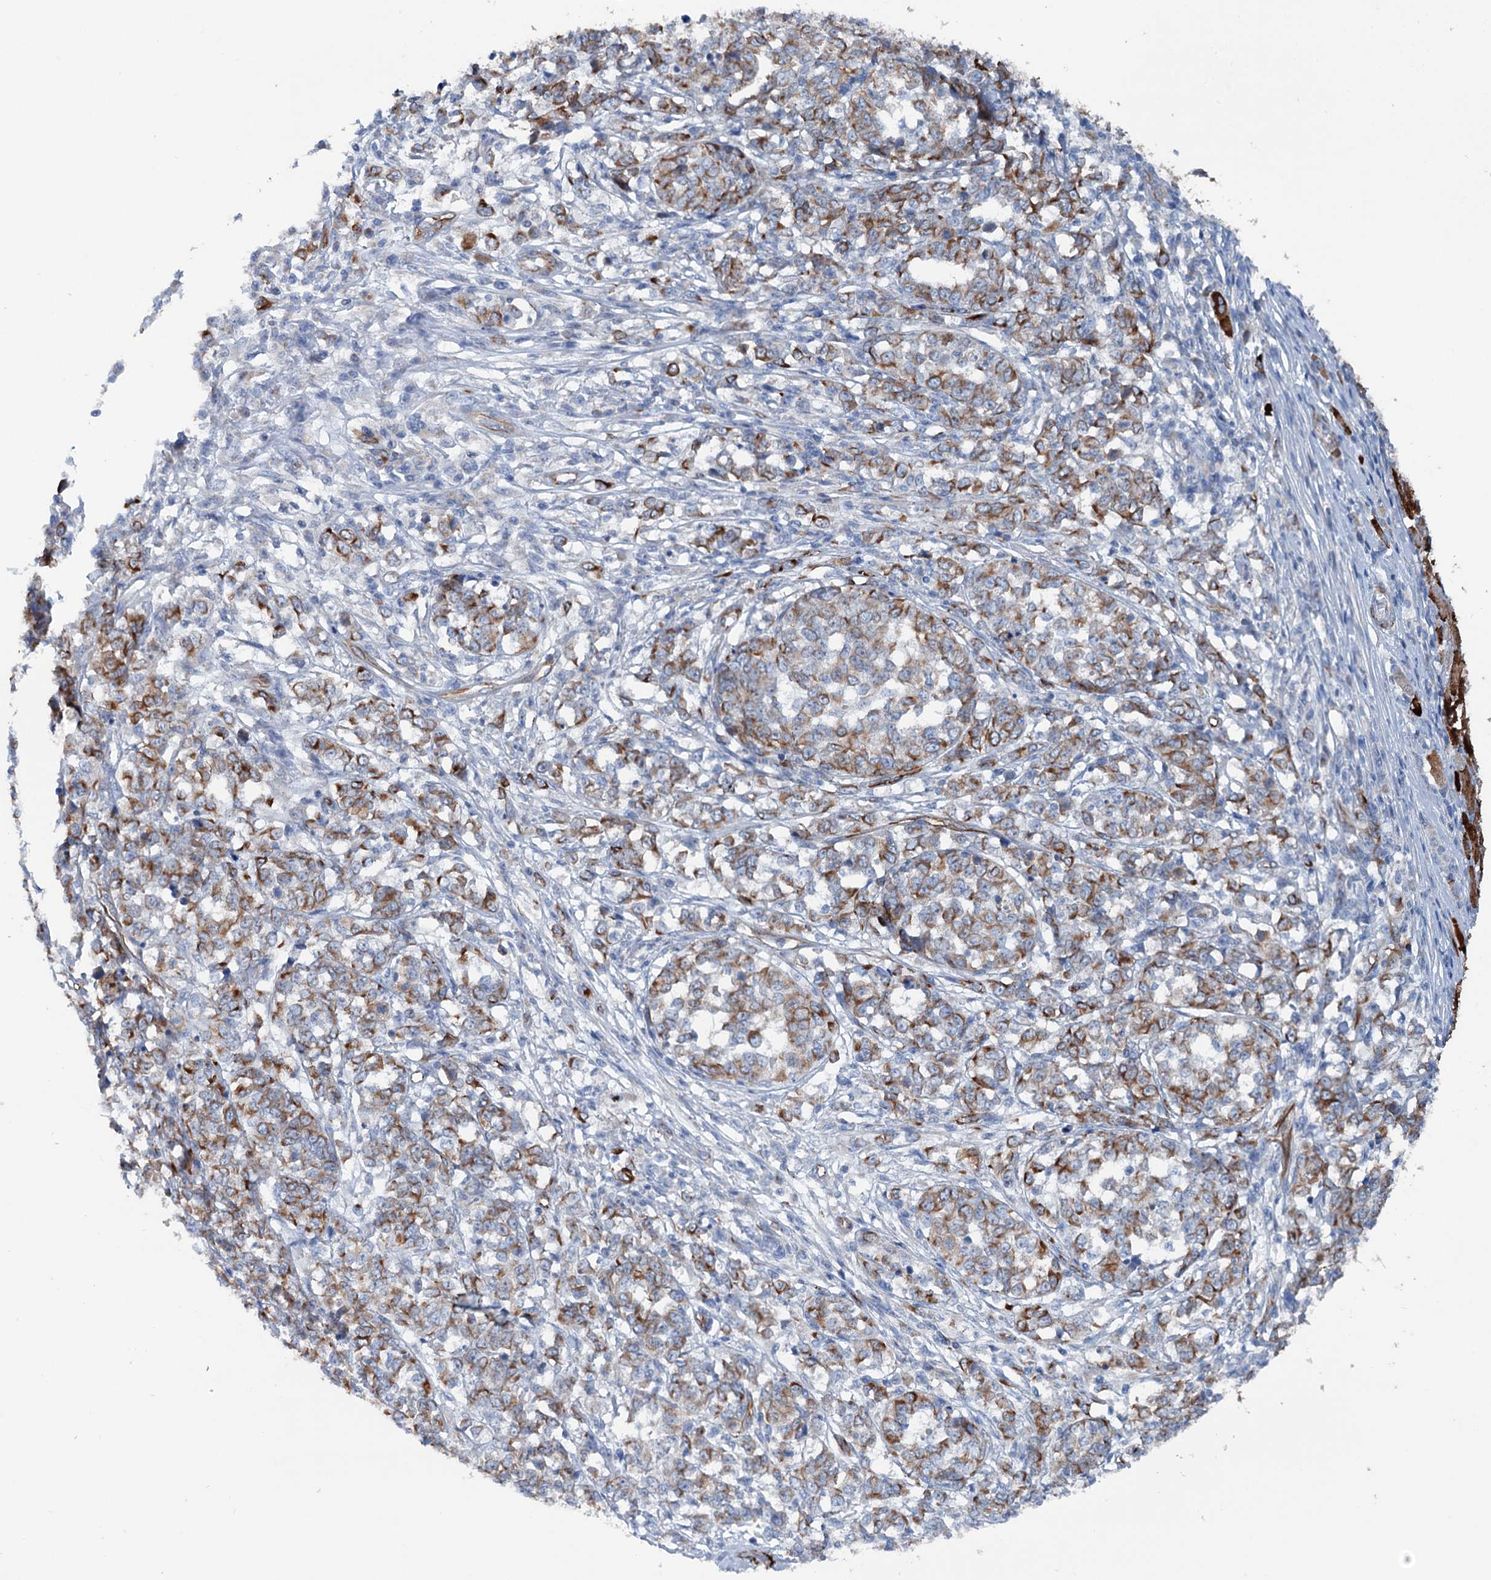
{"staining": {"intensity": "weak", "quantity": ">75%", "location": "cytoplasmic/membranous"}, "tissue": "melanoma", "cell_type": "Tumor cells", "image_type": "cancer", "snomed": [{"axis": "morphology", "description": "Malignant melanoma, NOS"}, {"axis": "topography", "description": "Skin"}], "caption": "A brown stain labels weak cytoplasmic/membranous staining of a protein in malignant melanoma tumor cells.", "gene": "CALCOCO1", "patient": {"sex": "female", "age": 72}}